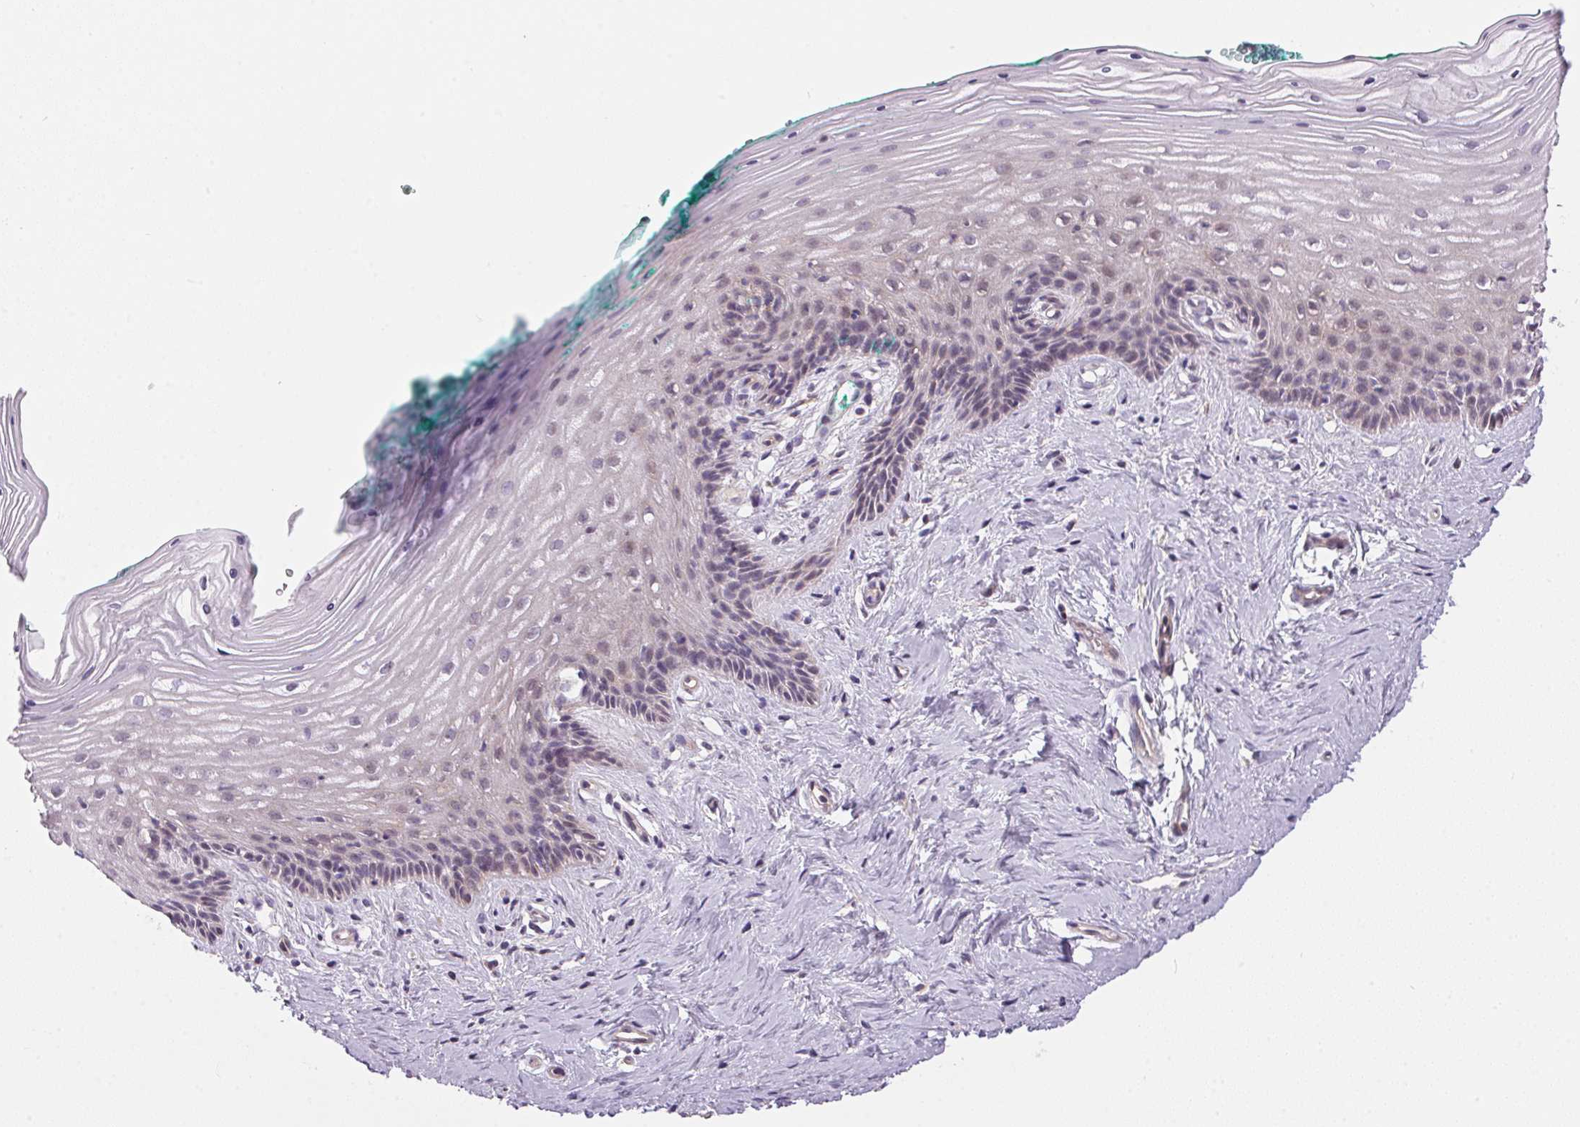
{"staining": {"intensity": "negative", "quantity": "none", "location": "none"}, "tissue": "vagina", "cell_type": "Squamous epithelial cells", "image_type": "normal", "snomed": [{"axis": "morphology", "description": "Normal tissue, NOS"}, {"axis": "topography", "description": "Vagina"}], "caption": "The photomicrograph exhibits no significant positivity in squamous epithelial cells of vagina.", "gene": "UNC13B", "patient": {"sex": "female", "age": 45}}